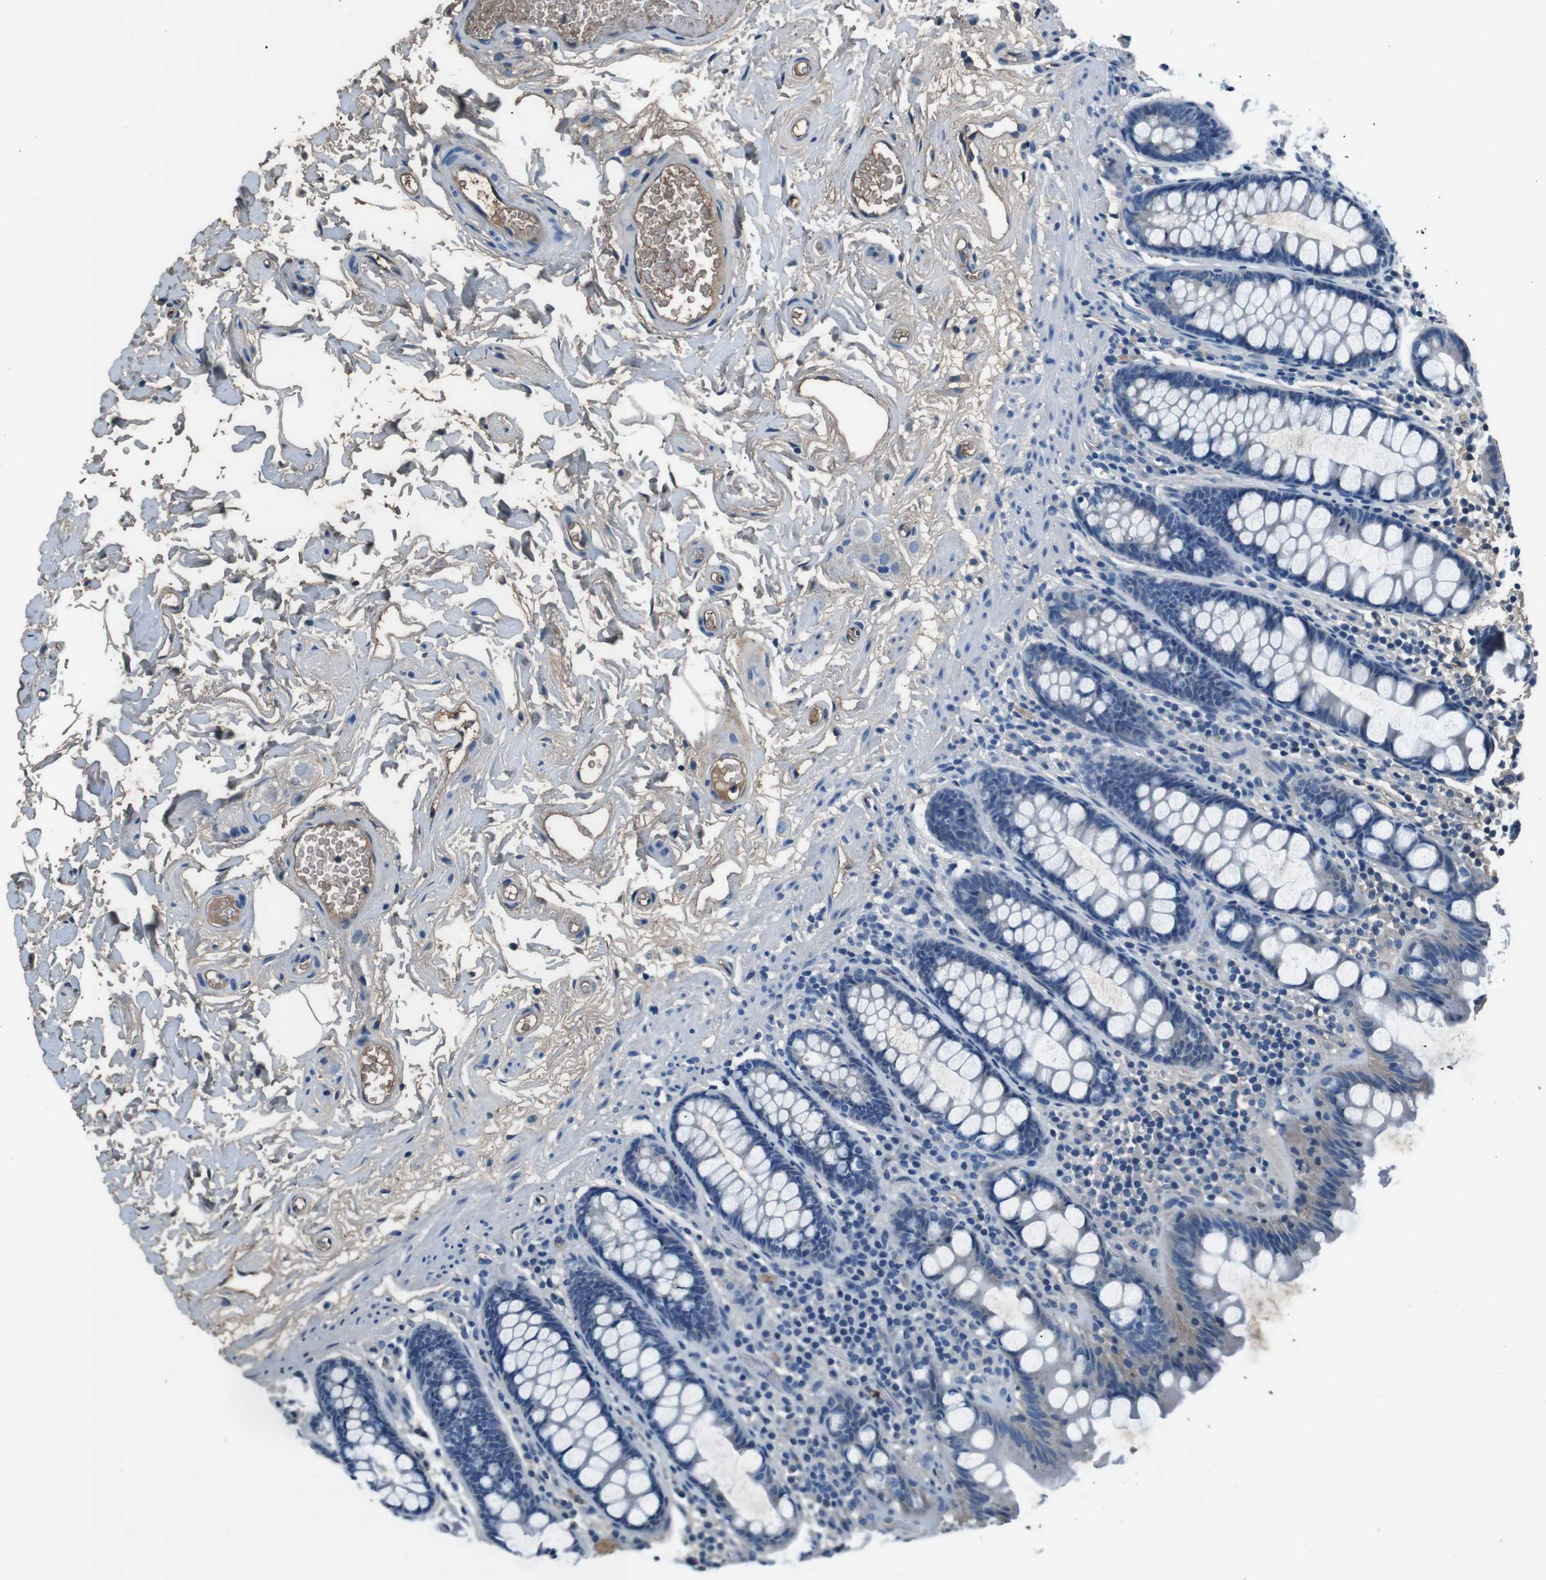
{"staining": {"intensity": "weak", "quantity": ">75%", "location": "cytoplasmic/membranous"}, "tissue": "colon", "cell_type": "Endothelial cells", "image_type": "normal", "snomed": [{"axis": "morphology", "description": "Normal tissue, NOS"}, {"axis": "topography", "description": "Colon"}], "caption": "Protein analysis of unremarkable colon exhibits weak cytoplasmic/membranous expression in about >75% of endothelial cells.", "gene": "LEP", "patient": {"sex": "female", "age": 80}}